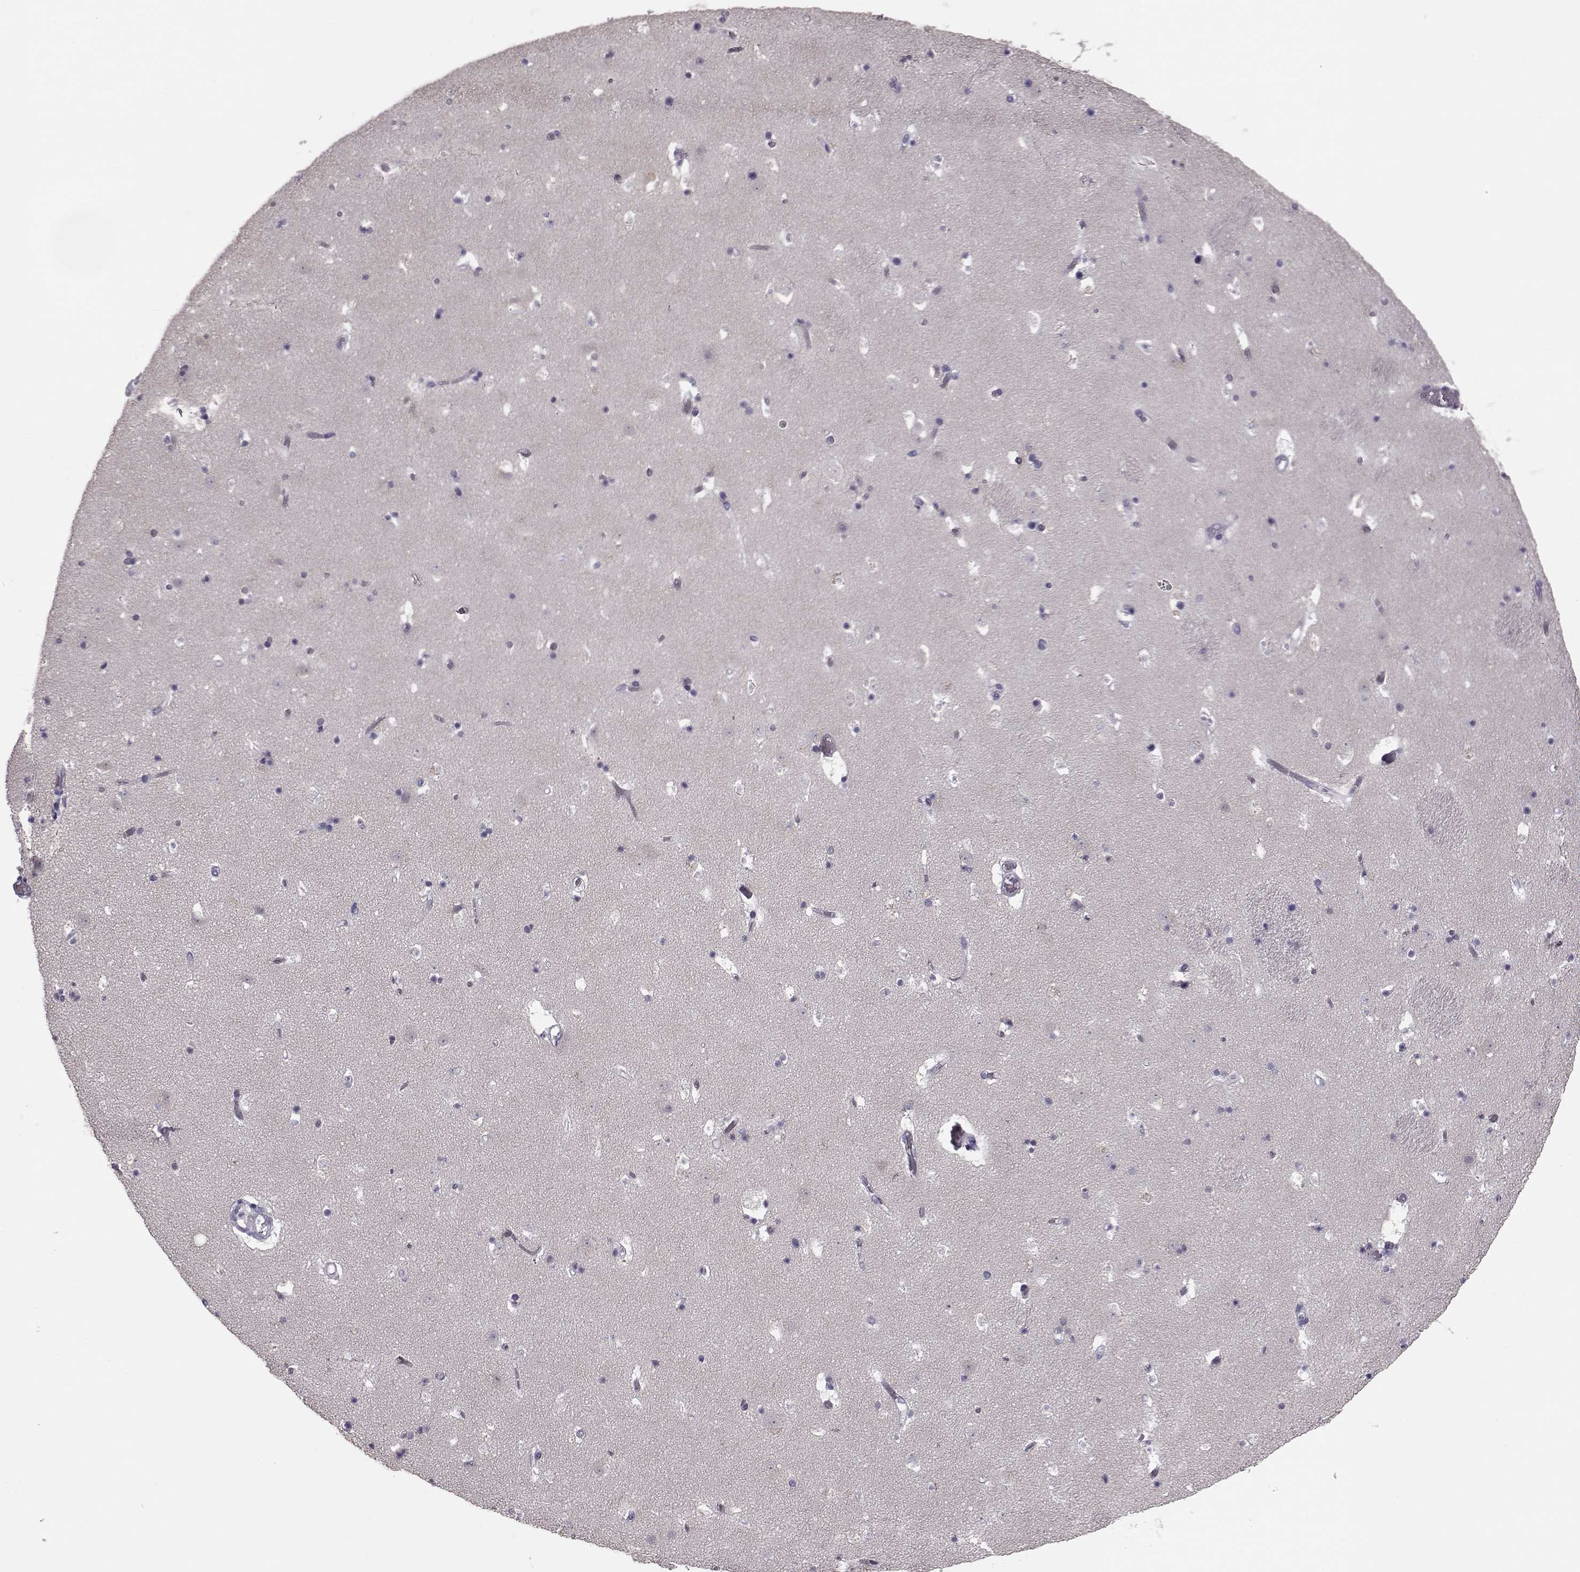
{"staining": {"intensity": "negative", "quantity": "none", "location": "none"}, "tissue": "caudate", "cell_type": "Glial cells", "image_type": "normal", "snomed": [{"axis": "morphology", "description": "Normal tissue, NOS"}, {"axis": "topography", "description": "Lateral ventricle wall"}], "caption": "Immunohistochemical staining of normal caudate reveals no significant staining in glial cells. (Brightfield microscopy of DAB (3,3'-diaminobenzidine) immunohistochemistry at high magnification).", "gene": "KRT81", "patient": {"sex": "female", "age": 42}}